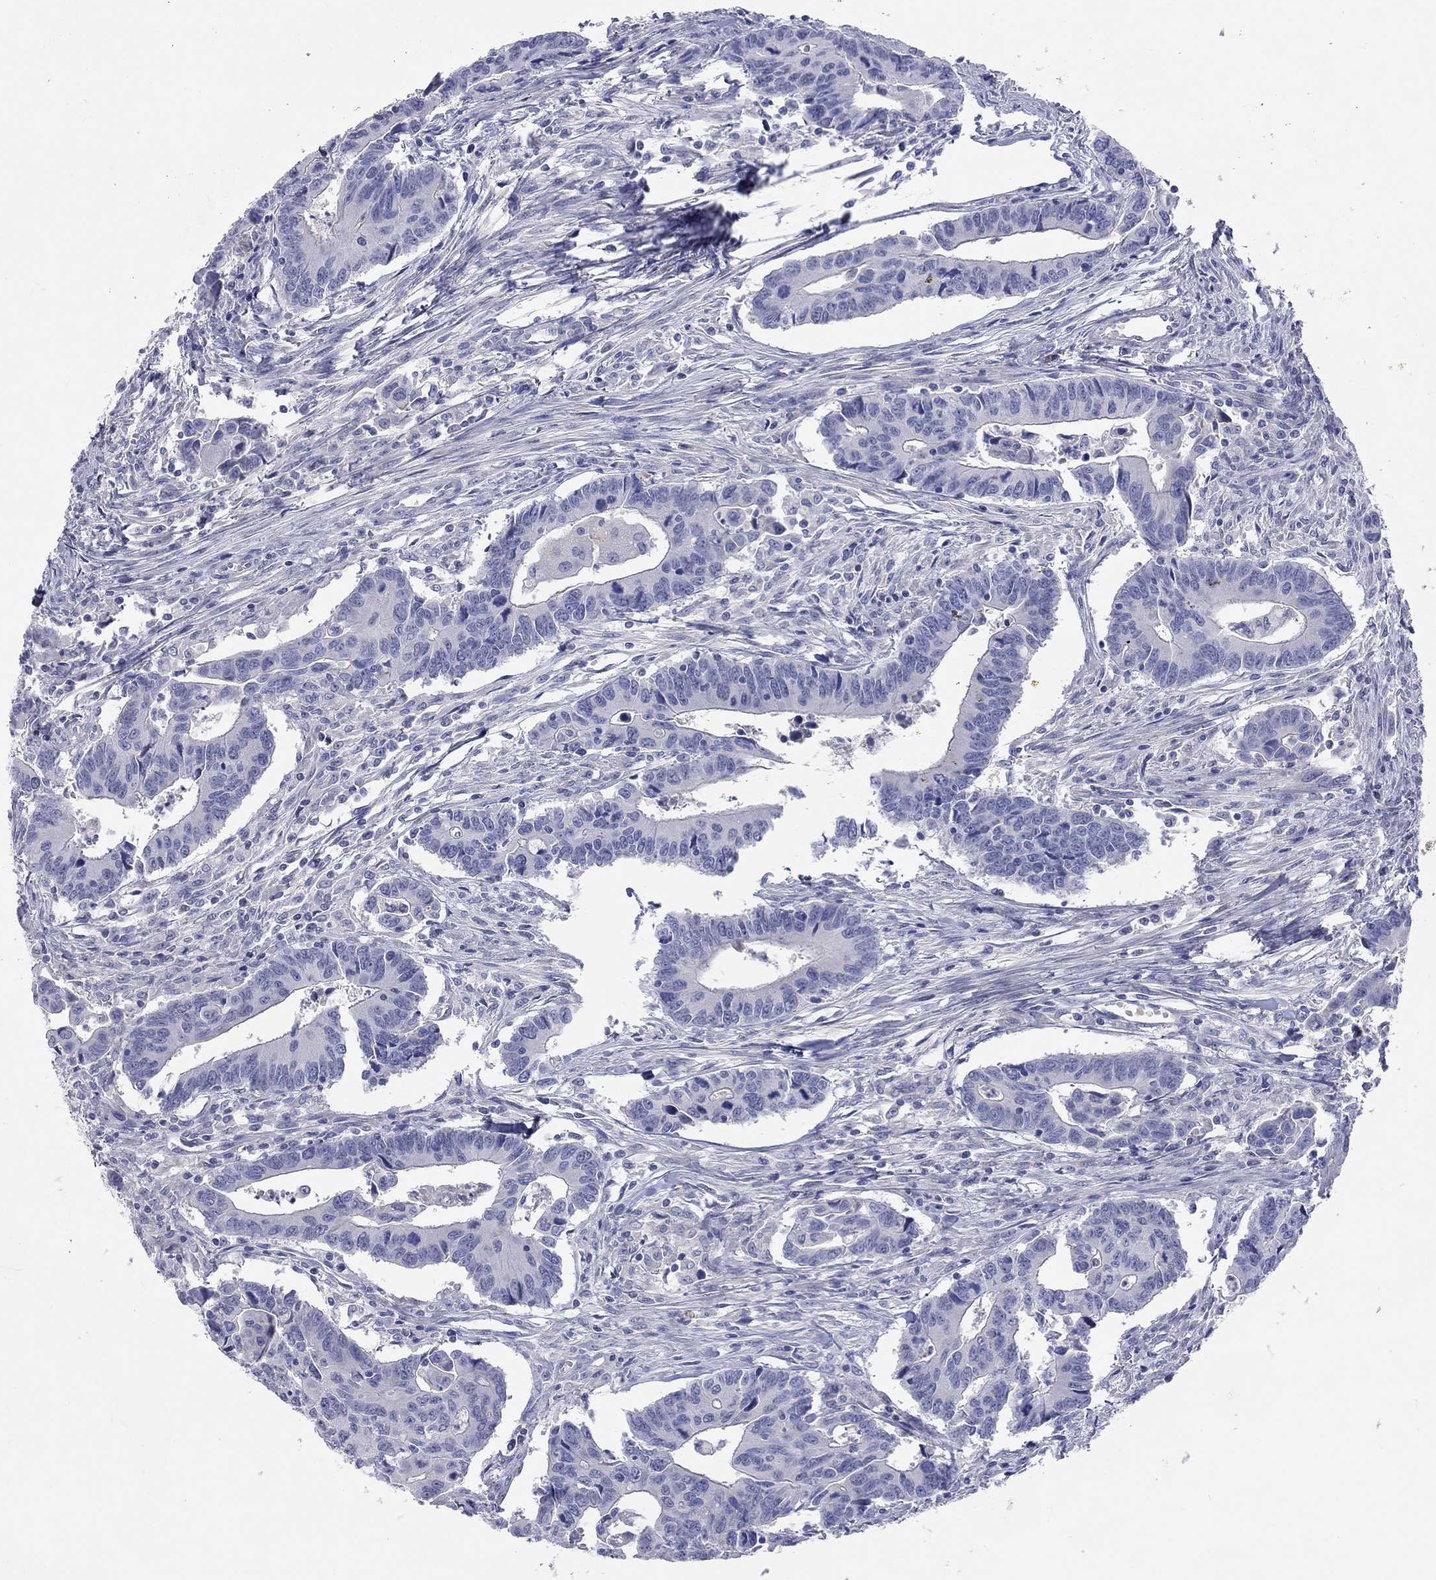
{"staining": {"intensity": "negative", "quantity": "none", "location": "none"}, "tissue": "colorectal cancer", "cell_type": "Tumor cells", "image_type": "cancer", "snomed": [{"axis": "morphology", "description": "Adenocarcinoma, NOS"}, {"axis": "topography", "description": "Rectum"}], "caption": "Immunohistochemistry of human colorectal cancer (adenocarcinoma) exhibits no staining in tumor cells.", "gene": "ST7L", "patient": {"sex": "male", "age": 67}}